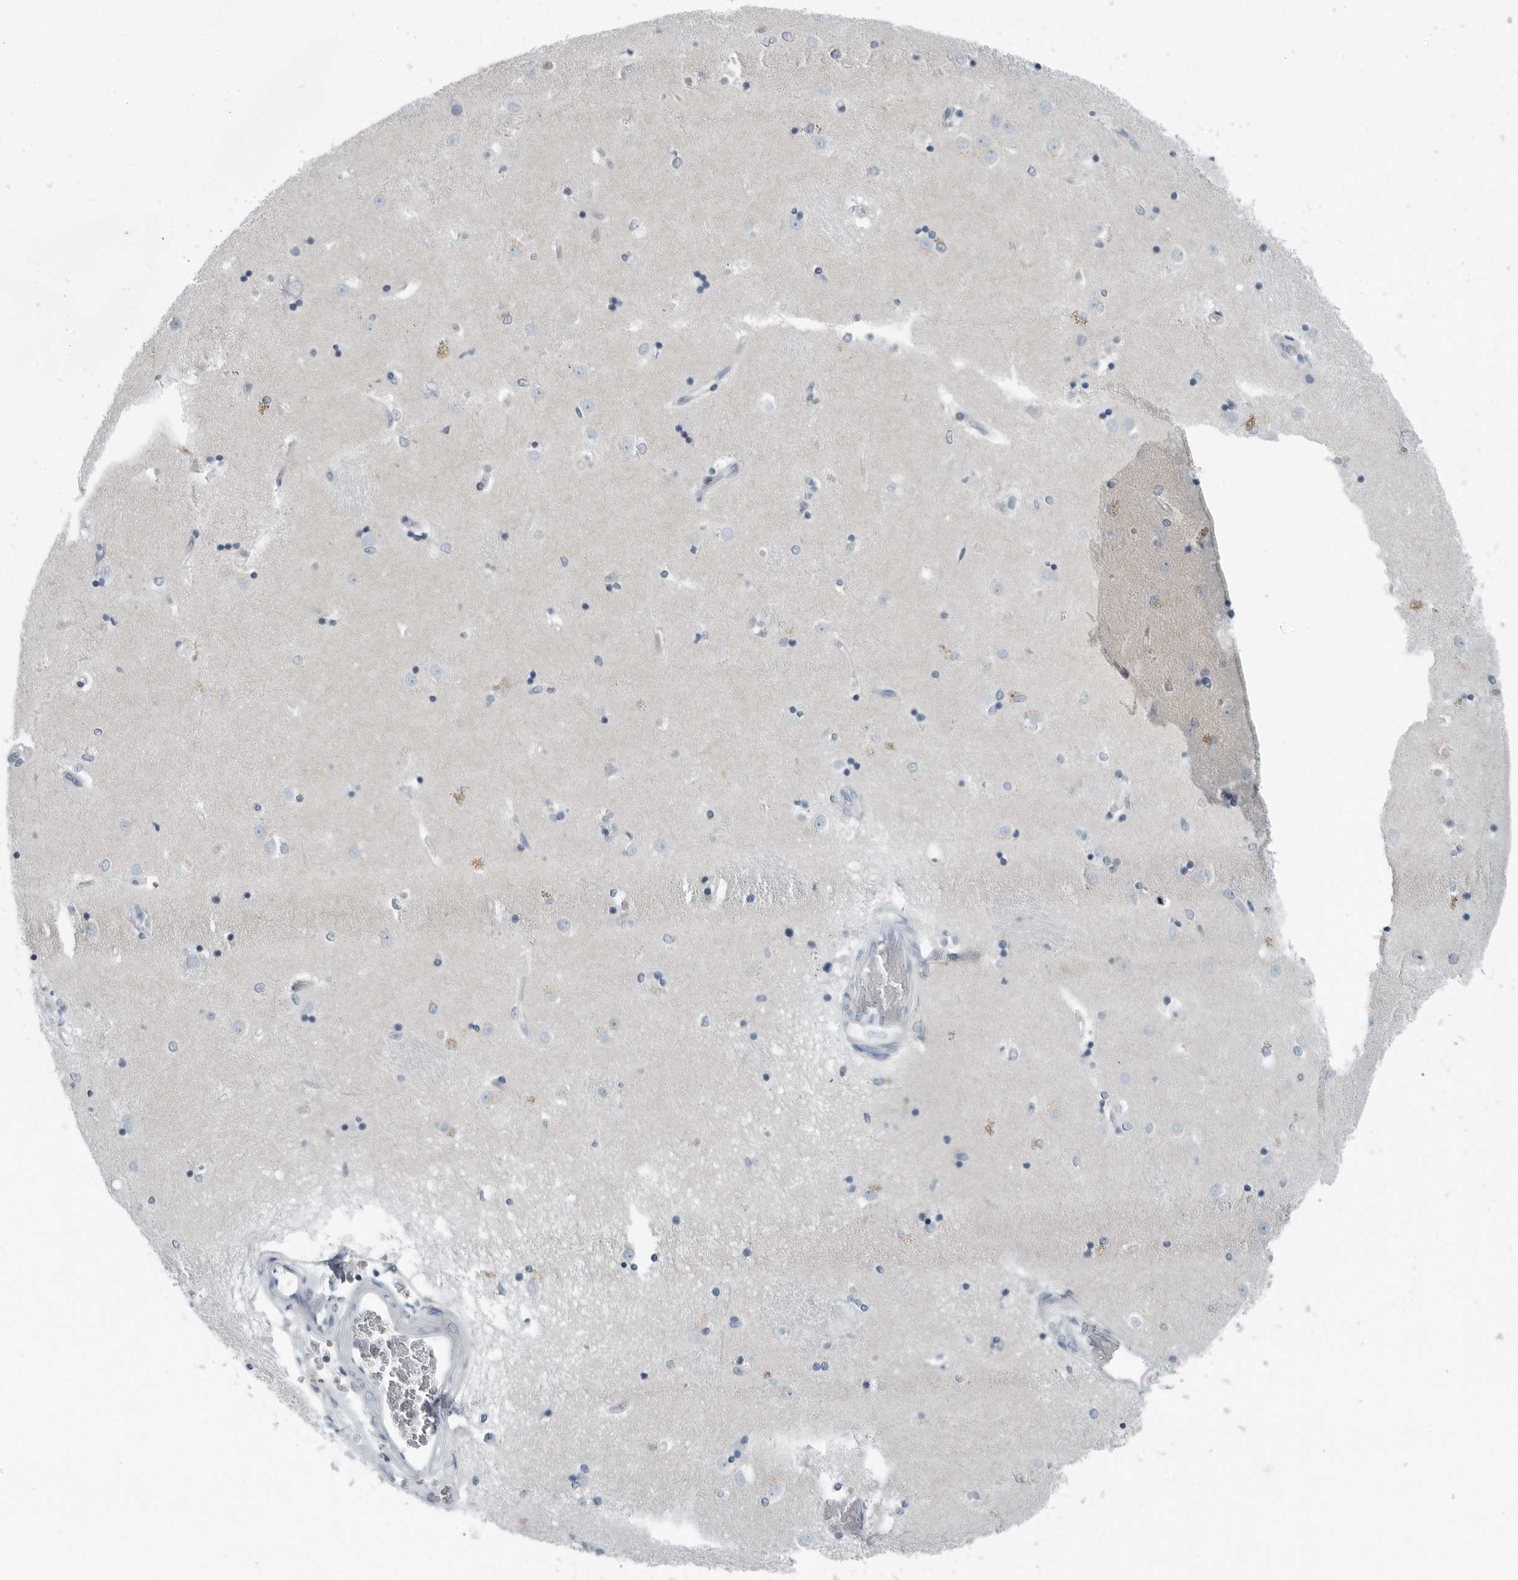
{"staining": {"intensity": "negative", "quantity": "none", "location": "none"}, "tissue": "caudate", "cell_type": "Glial cells", "image_type": "normal", "snomed": [{"axis": "morphology", "description": "Normal tissue, NOS"}, {"axis": "topography", "description": "Lateral ventricle wall"}], "caption": "Caudate was stained to show a protein in brown. There is no significant staining in glial cells. (Immunohistochemistry, brightfield microscopy, high magnification).", "gene": "ZPBP2", "patient": {"sex": "male", "age": 45}}